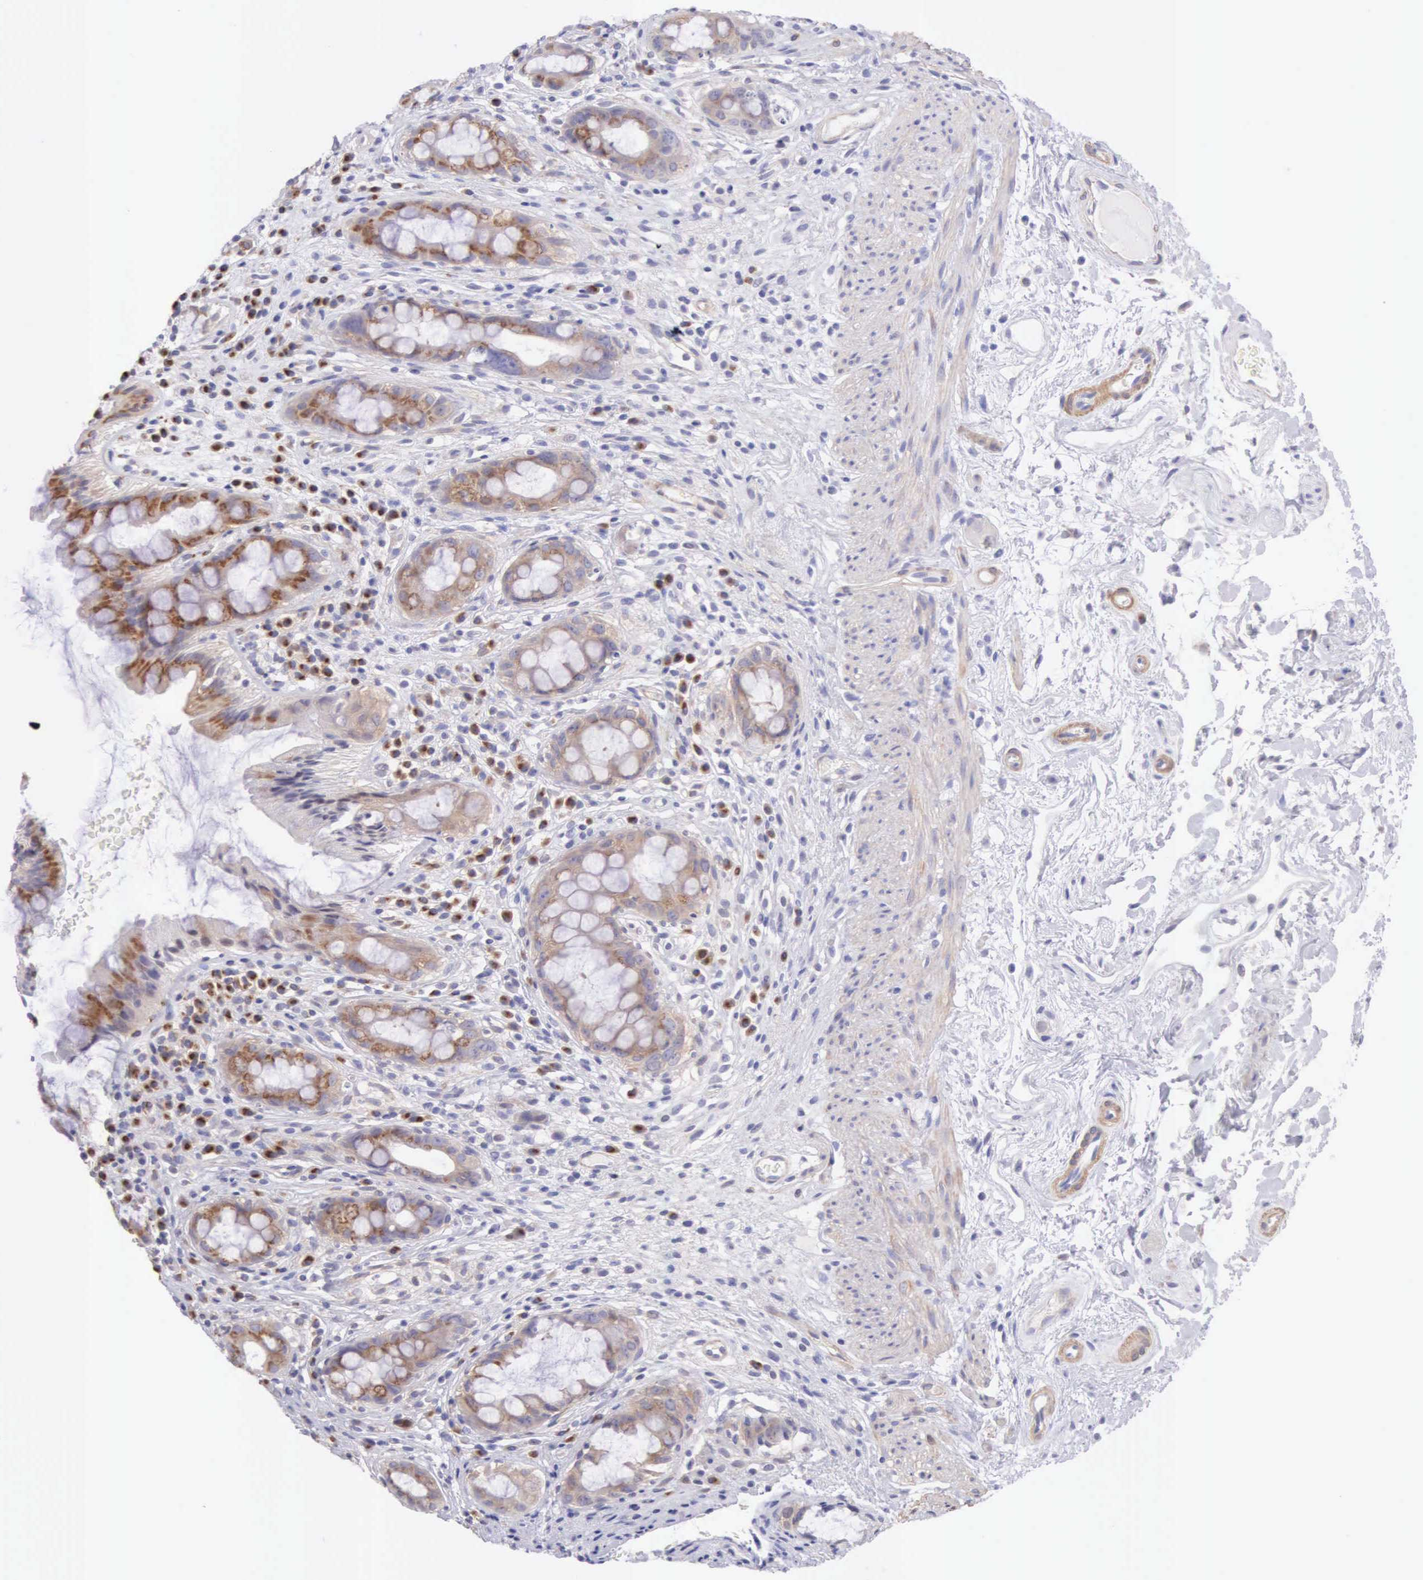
{"staining": {"intensity": "moderate", "quantity": ">75%", "location": "cytoplasmic/membranous"}, "tissue": "rectum", "cell_type": "Glandular cells", "image_type": "normal", "snomed": [{"axis": "morphology", "description": "Normal tissue, NOS"}, {"axis": "topography", "description": "Rectum"}], "caption": "Brown immunohistochemical staining in unremarkable human rectum demonstrates moderate cytoplasmic/membranous positivity in approximately >75% of glandular cells.", "gene": "ARFGAP3", "patient": {"sex": "female", "age": 60}}